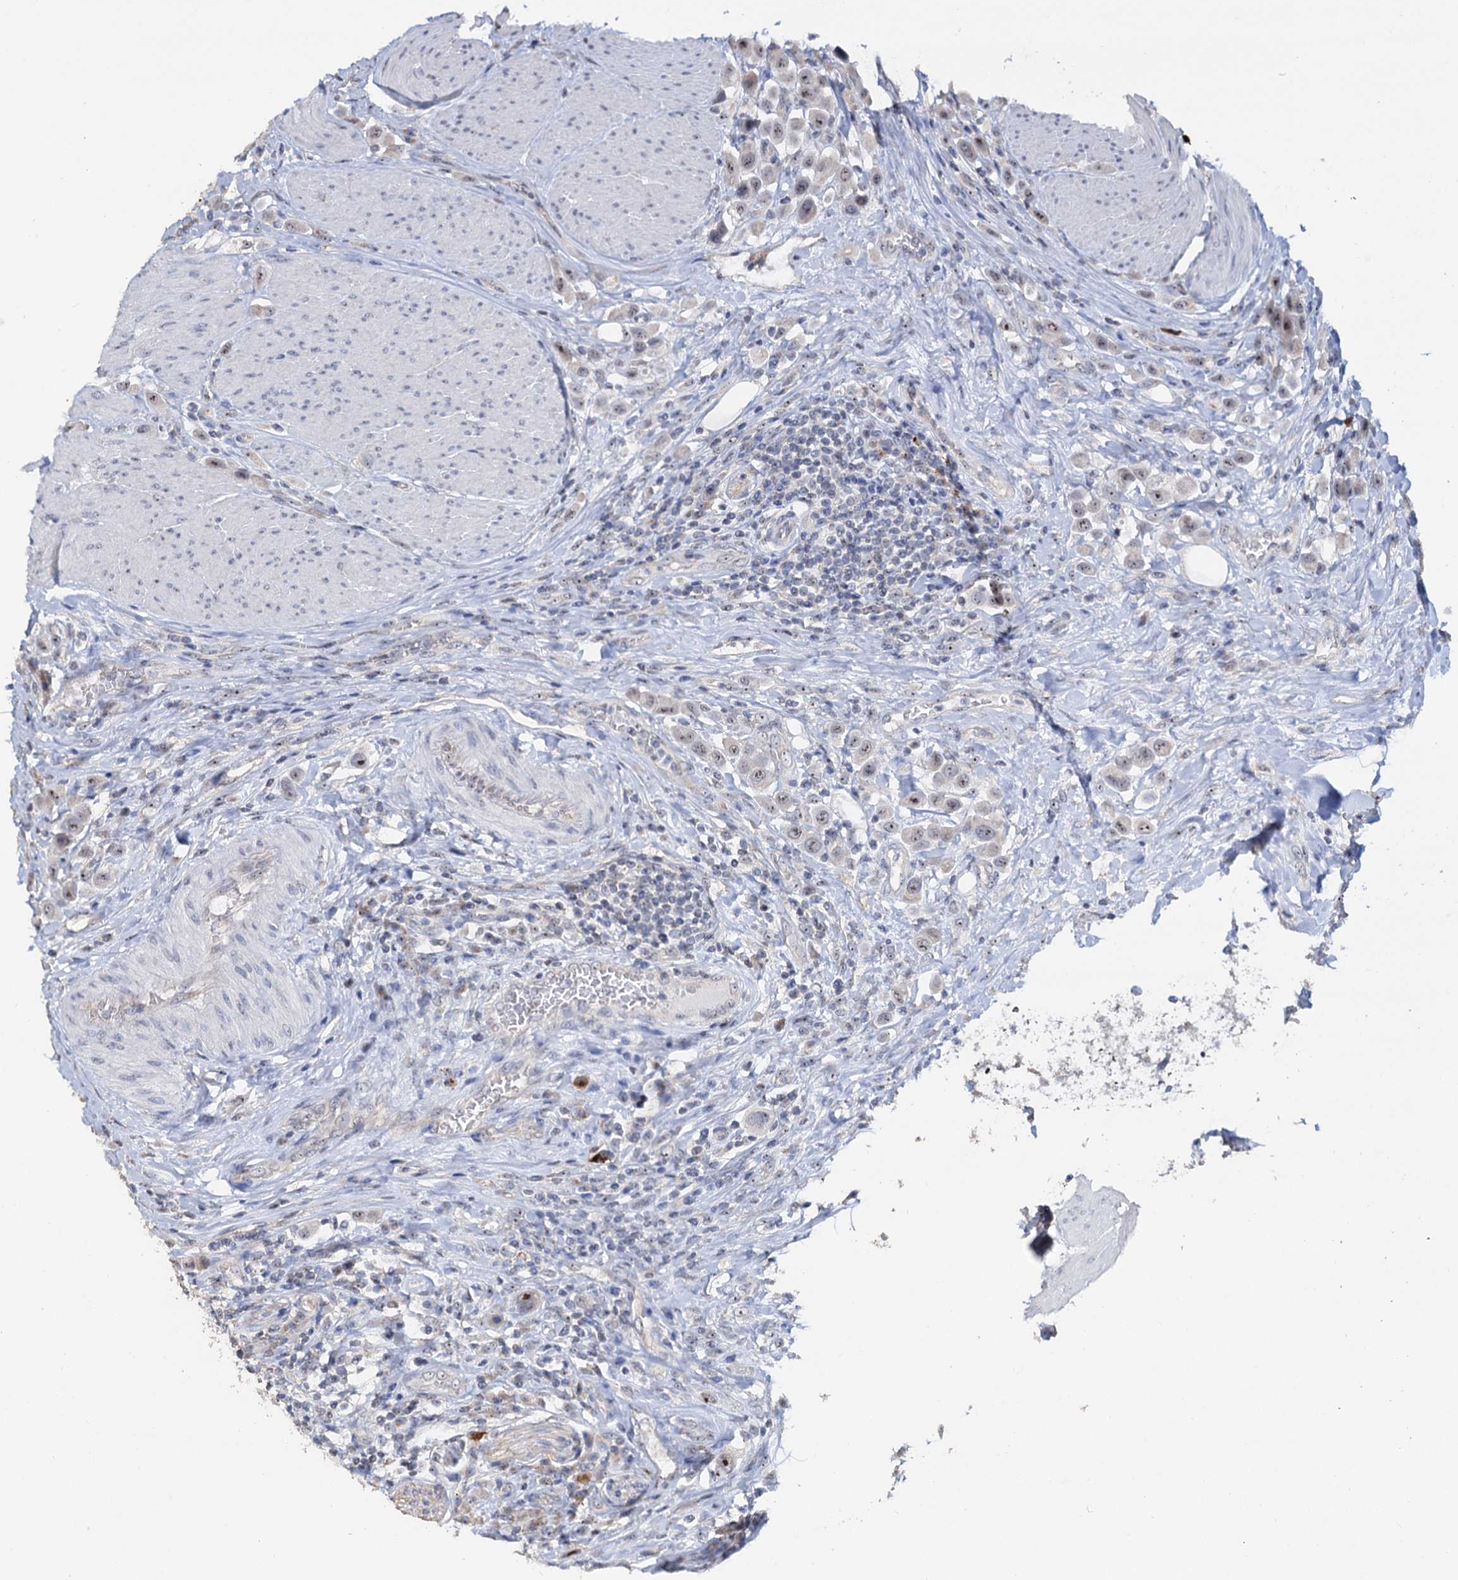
{"staining": {"intensity": "weak", "quantity": ">75%", "location": "nuclear"}, "tissue": "urothelial cancer", "cell_type": "Tumor cells", "image_type": "cancer", "snomed": [{"axis": "morphology", "description": "Urothelial carcinoma, High grade"}, {"axis": "topography", "description": "Urinary bladder"}], "caption": "Human urothelial cancer stained with a protein marker displays weak staining in tumor cells.", "gene": "C2CD3", "patient": {"sex": "male", "age": 50}}